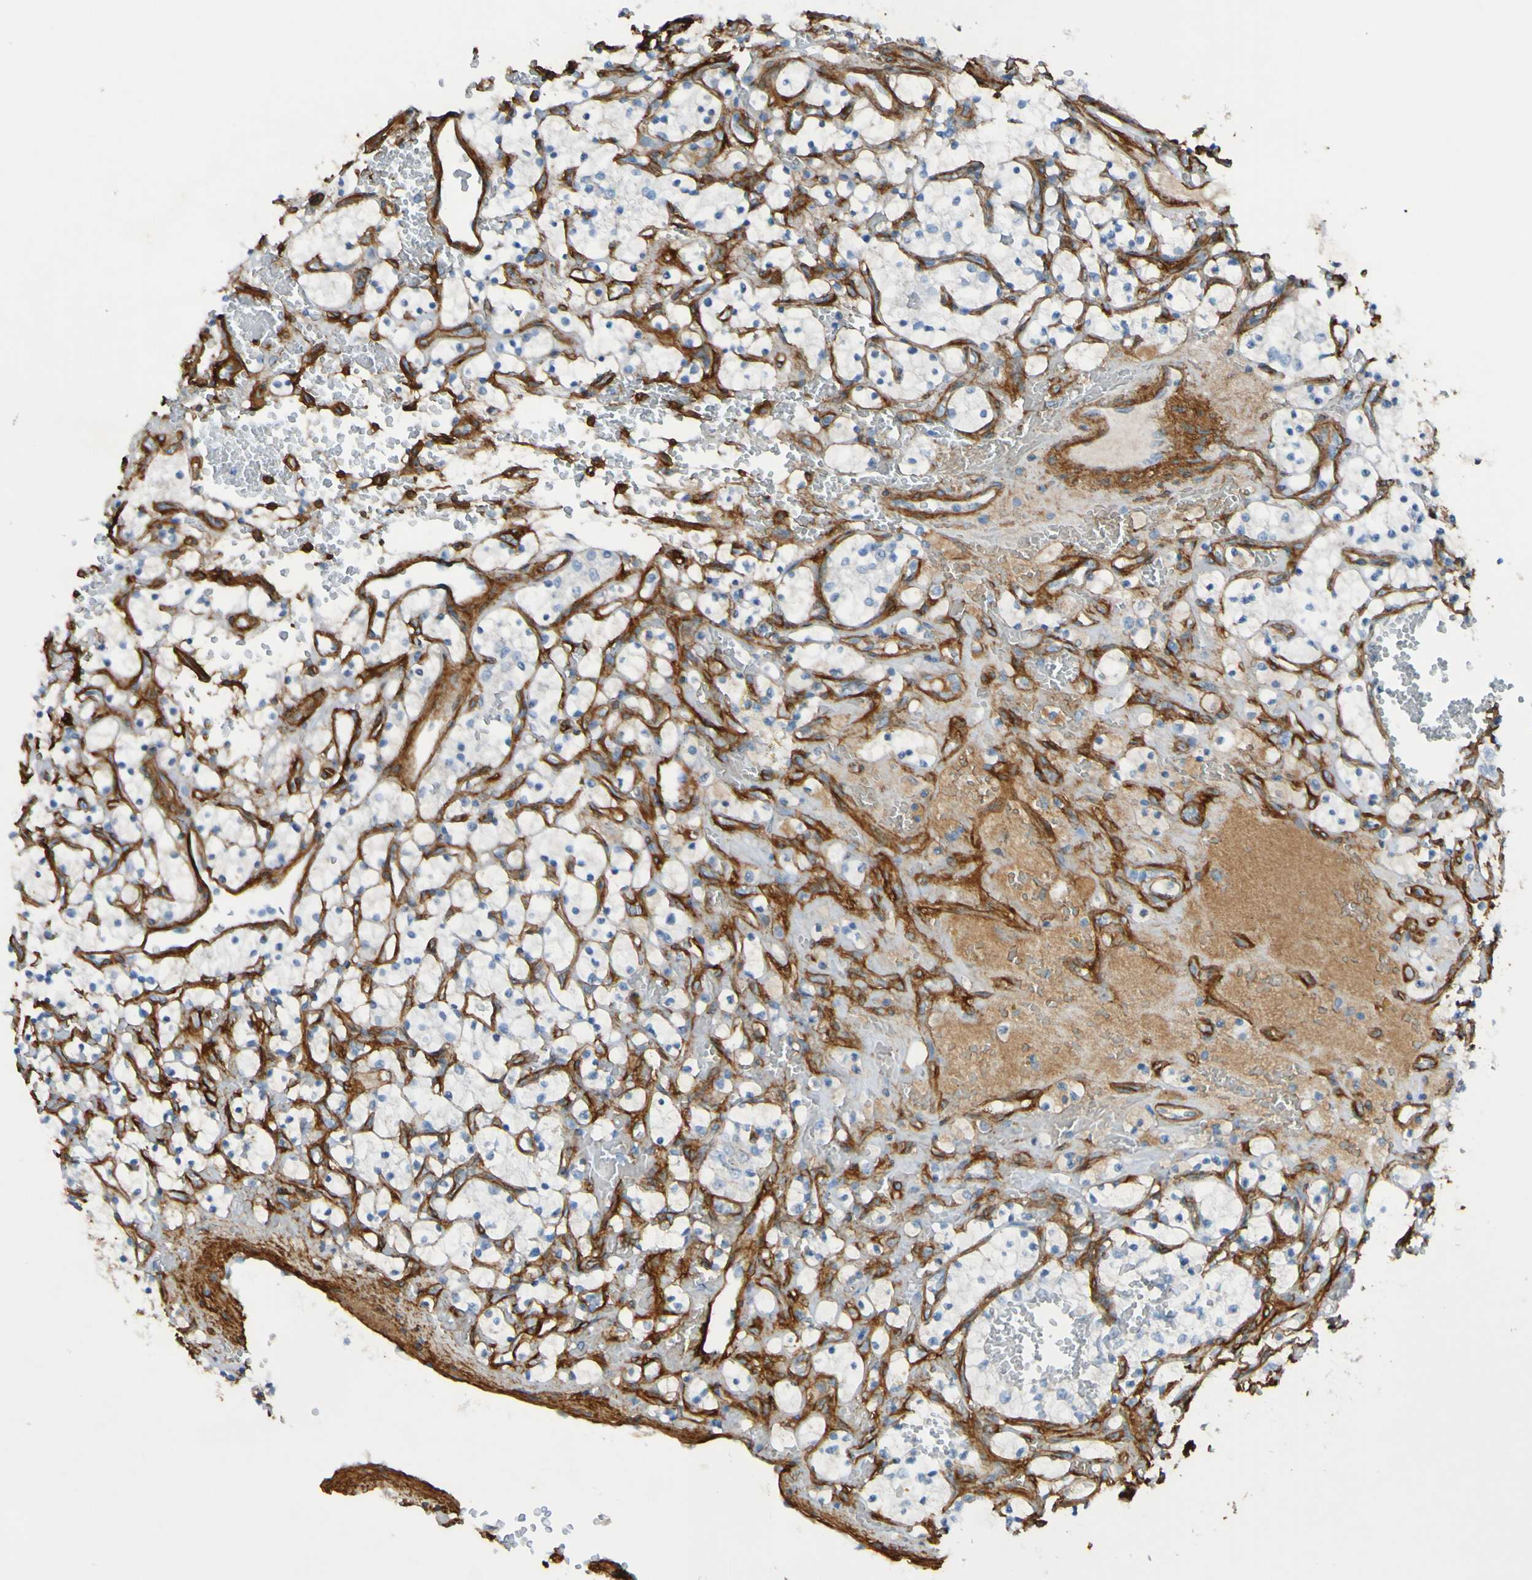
{"staining": {"intensity": "negative", "quantity": "none", "location": "none"}, "tissue": "renal cancer", "cell_type": "Tumor cells", "image_type": "cancer", "snomed": [{"axis": "morphology", "description": "Adenocarcinoma, NOS"}, {"axis": "topography", "description": "Kidney"}], "caption": "An IHC histopathology image of adenocarcinoma (renal) is shown. There is no staining in tumor cells of adenocarcinoma (renal).", "gene": "COL4A2", "patient": {"sex": "female", "age": 69}}